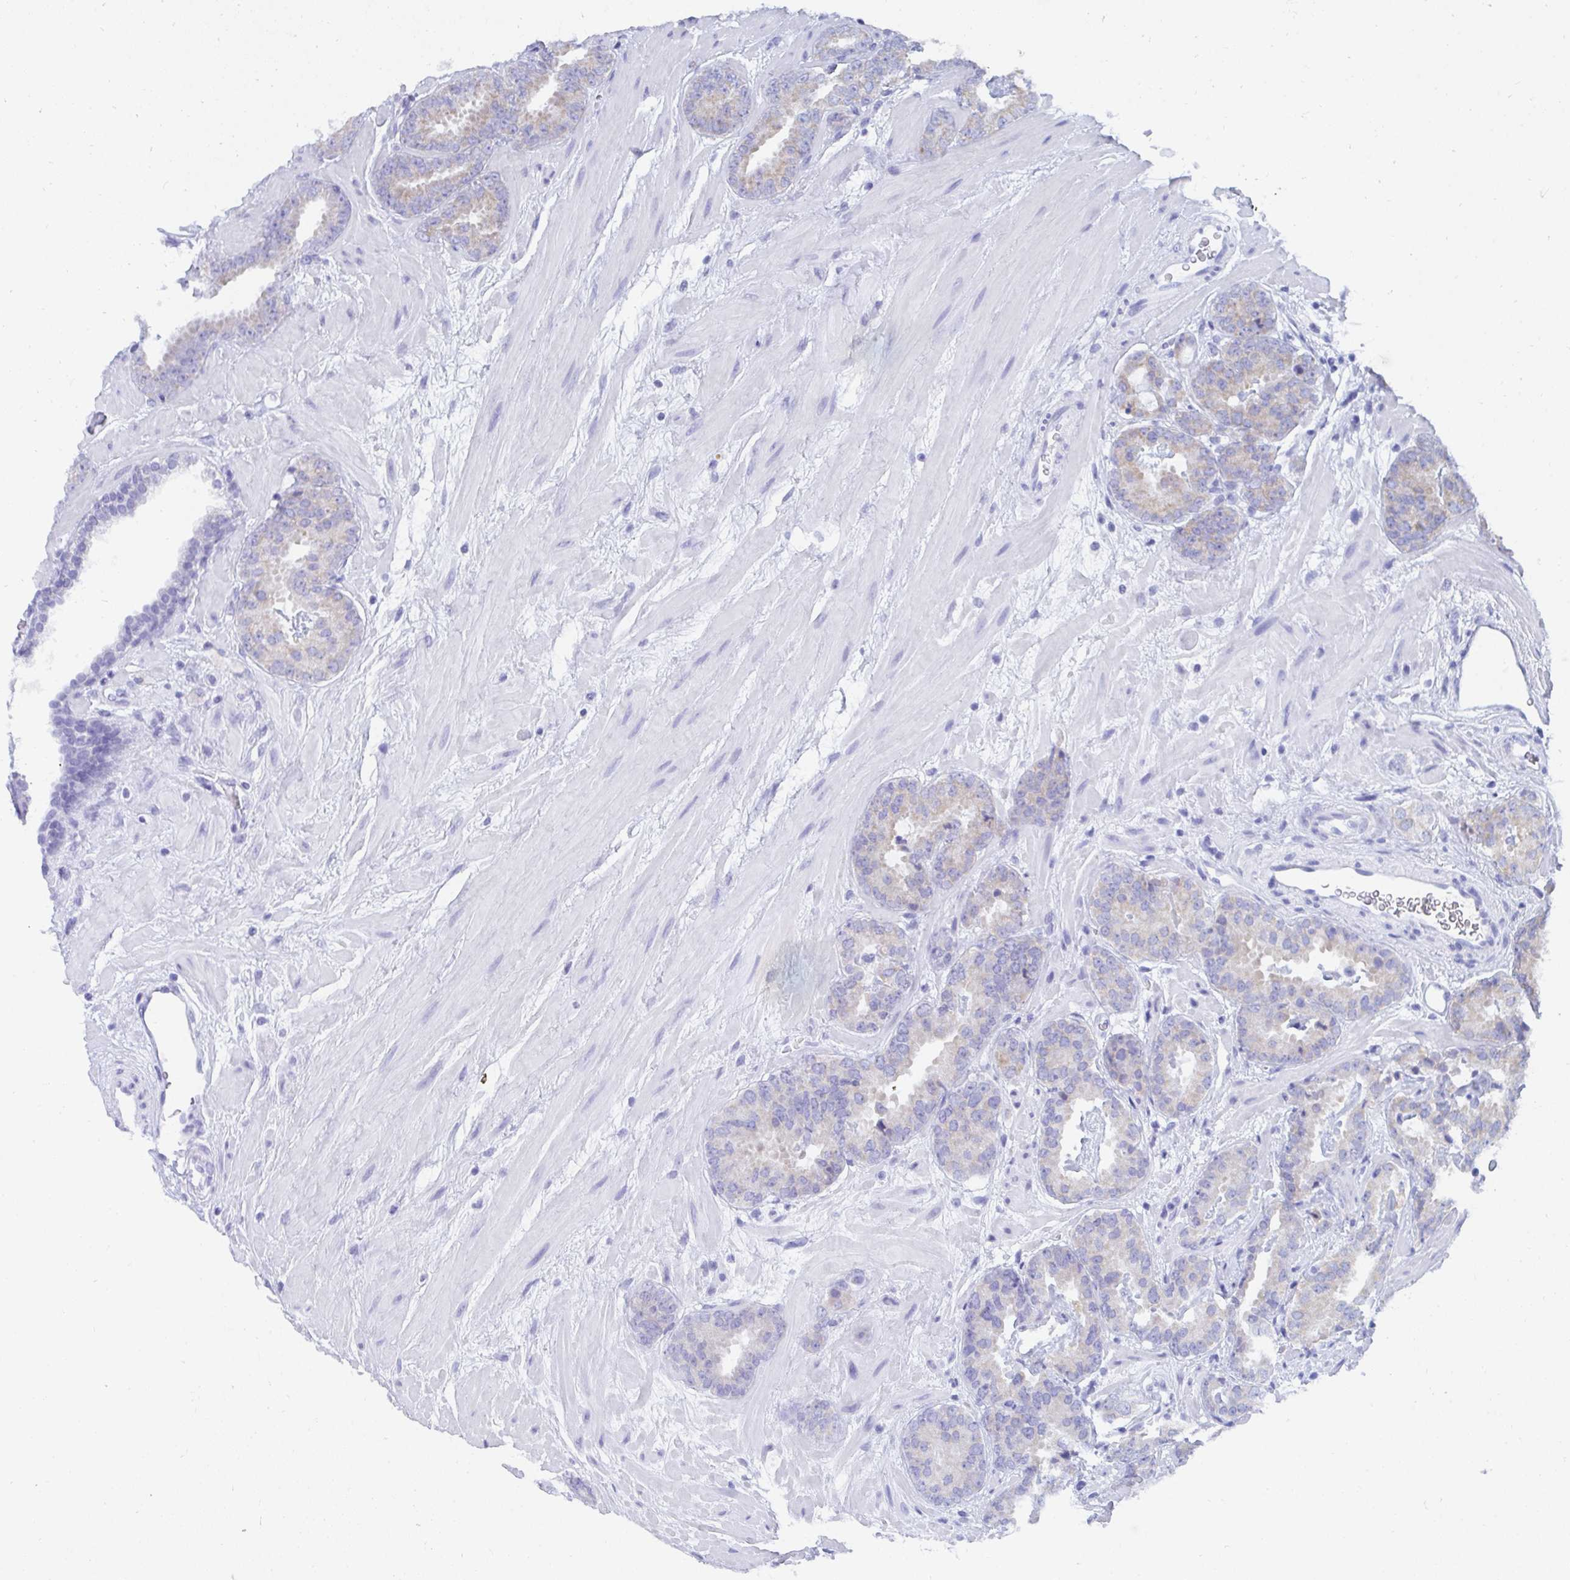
{"staining": {"intensity": "negative", "quantity": "none", "location": "none"}, "tissue": "prostate cancer", "cell_type": "Tumor cells", "image_type": "cancer", "snomed": [{"axis": "morphology", "description": "Adenocarcinoma, Low grade"}, {"axis": "topography", "description": "Prostate"}], "caption": "The immunohistochemistry histopathology image has no significant expression in tumor cells of adenocarcinoma (low-grade) (prostate) tissue.", "gene": "PC", "patient": {"sex": "male", "age": 62}}